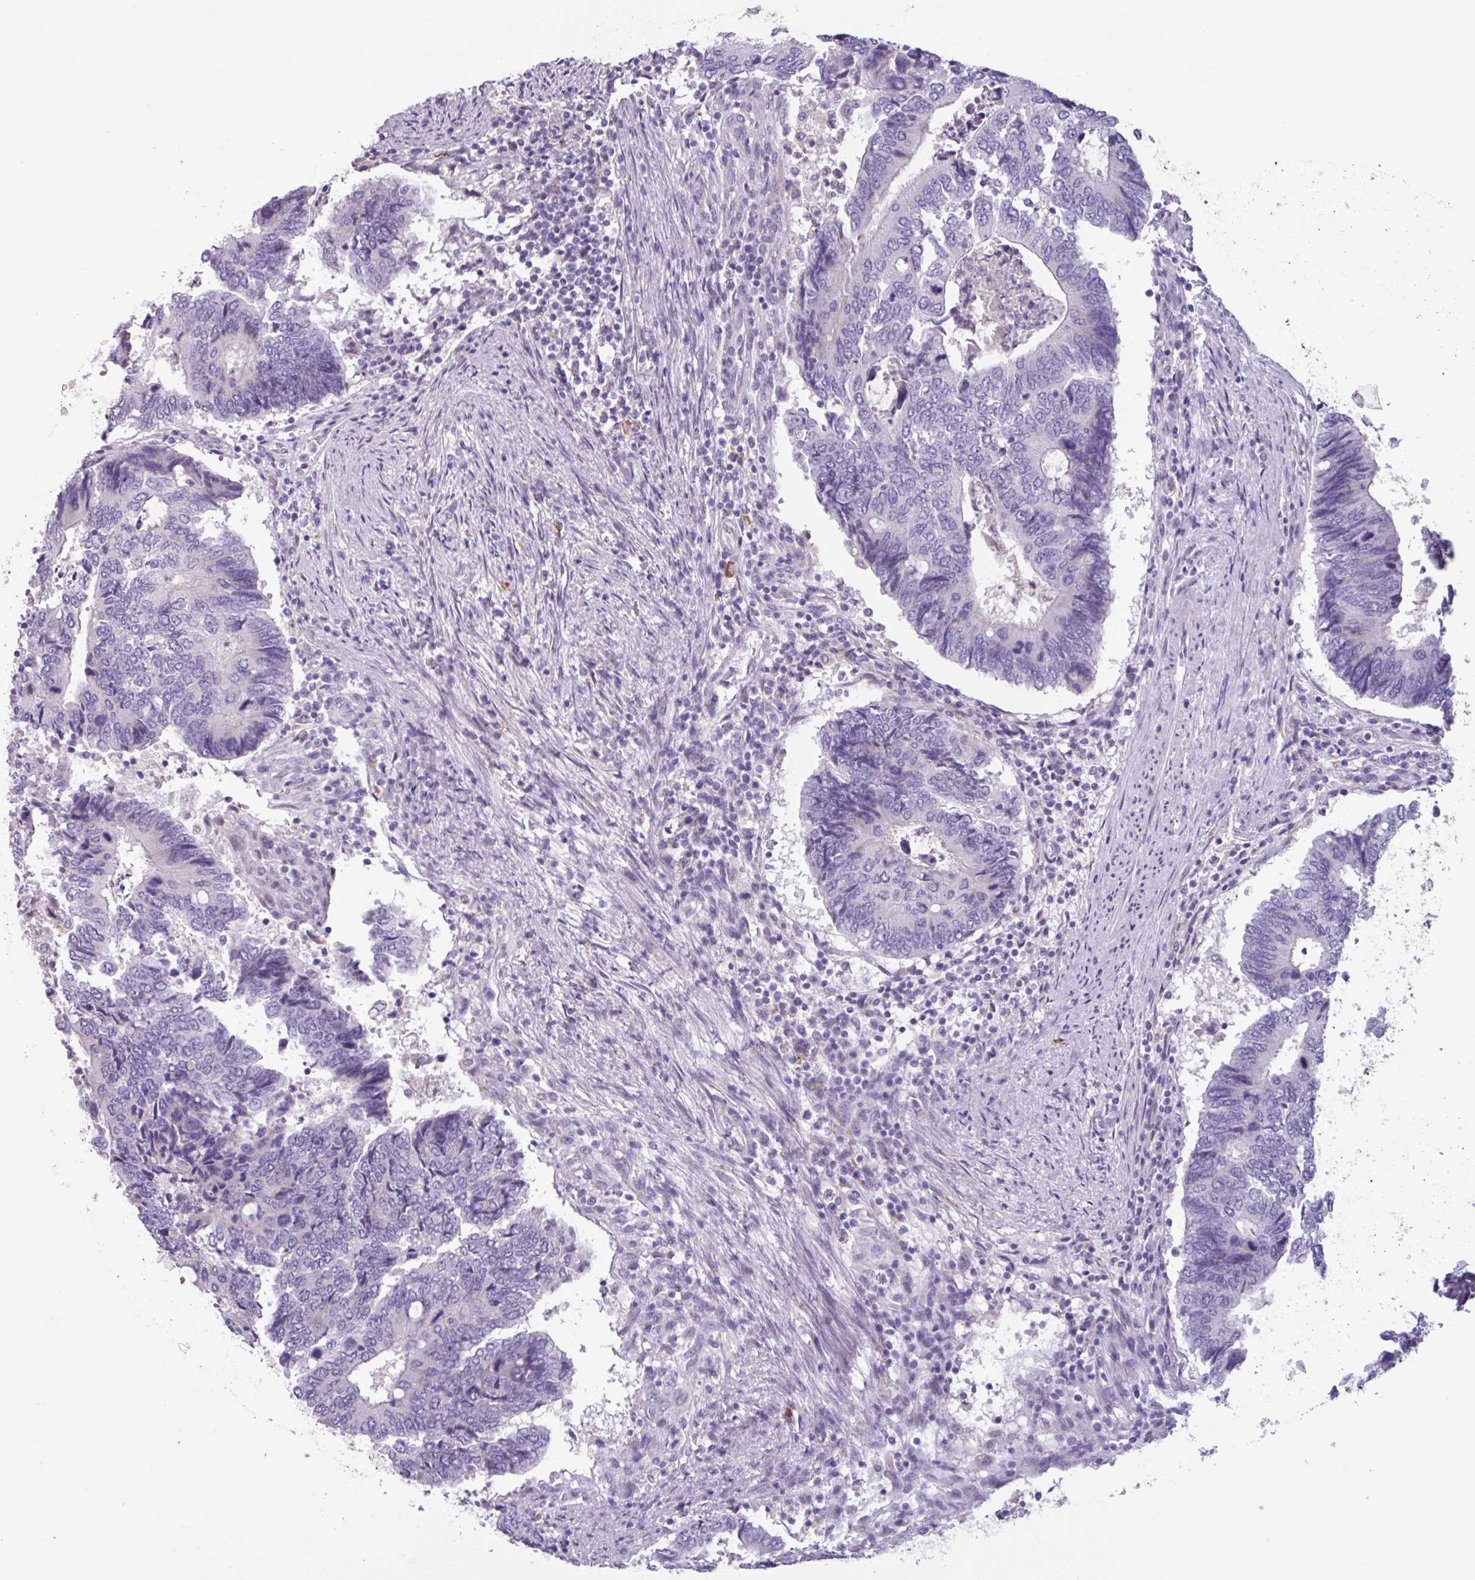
{"staining": {"intensity": "negative", "quantity": "none", "location": "none"}, "tissue": "colorectal cancer", "cell_type": "Tumor cells", "image_type": "cancer", "snomed": [{"axis": "morphology", "description": "Adenocarcinoma, NOS"}, {"axis": "topography", "description": "Colon"}], "caption": "Immunohistochemical staining of human colorectal cancer (adenocarcinoma) reveals no significant positivity in tumor cells.", "gene": "ADGRE1", "patient": {"sex": "male", "age": 87}}